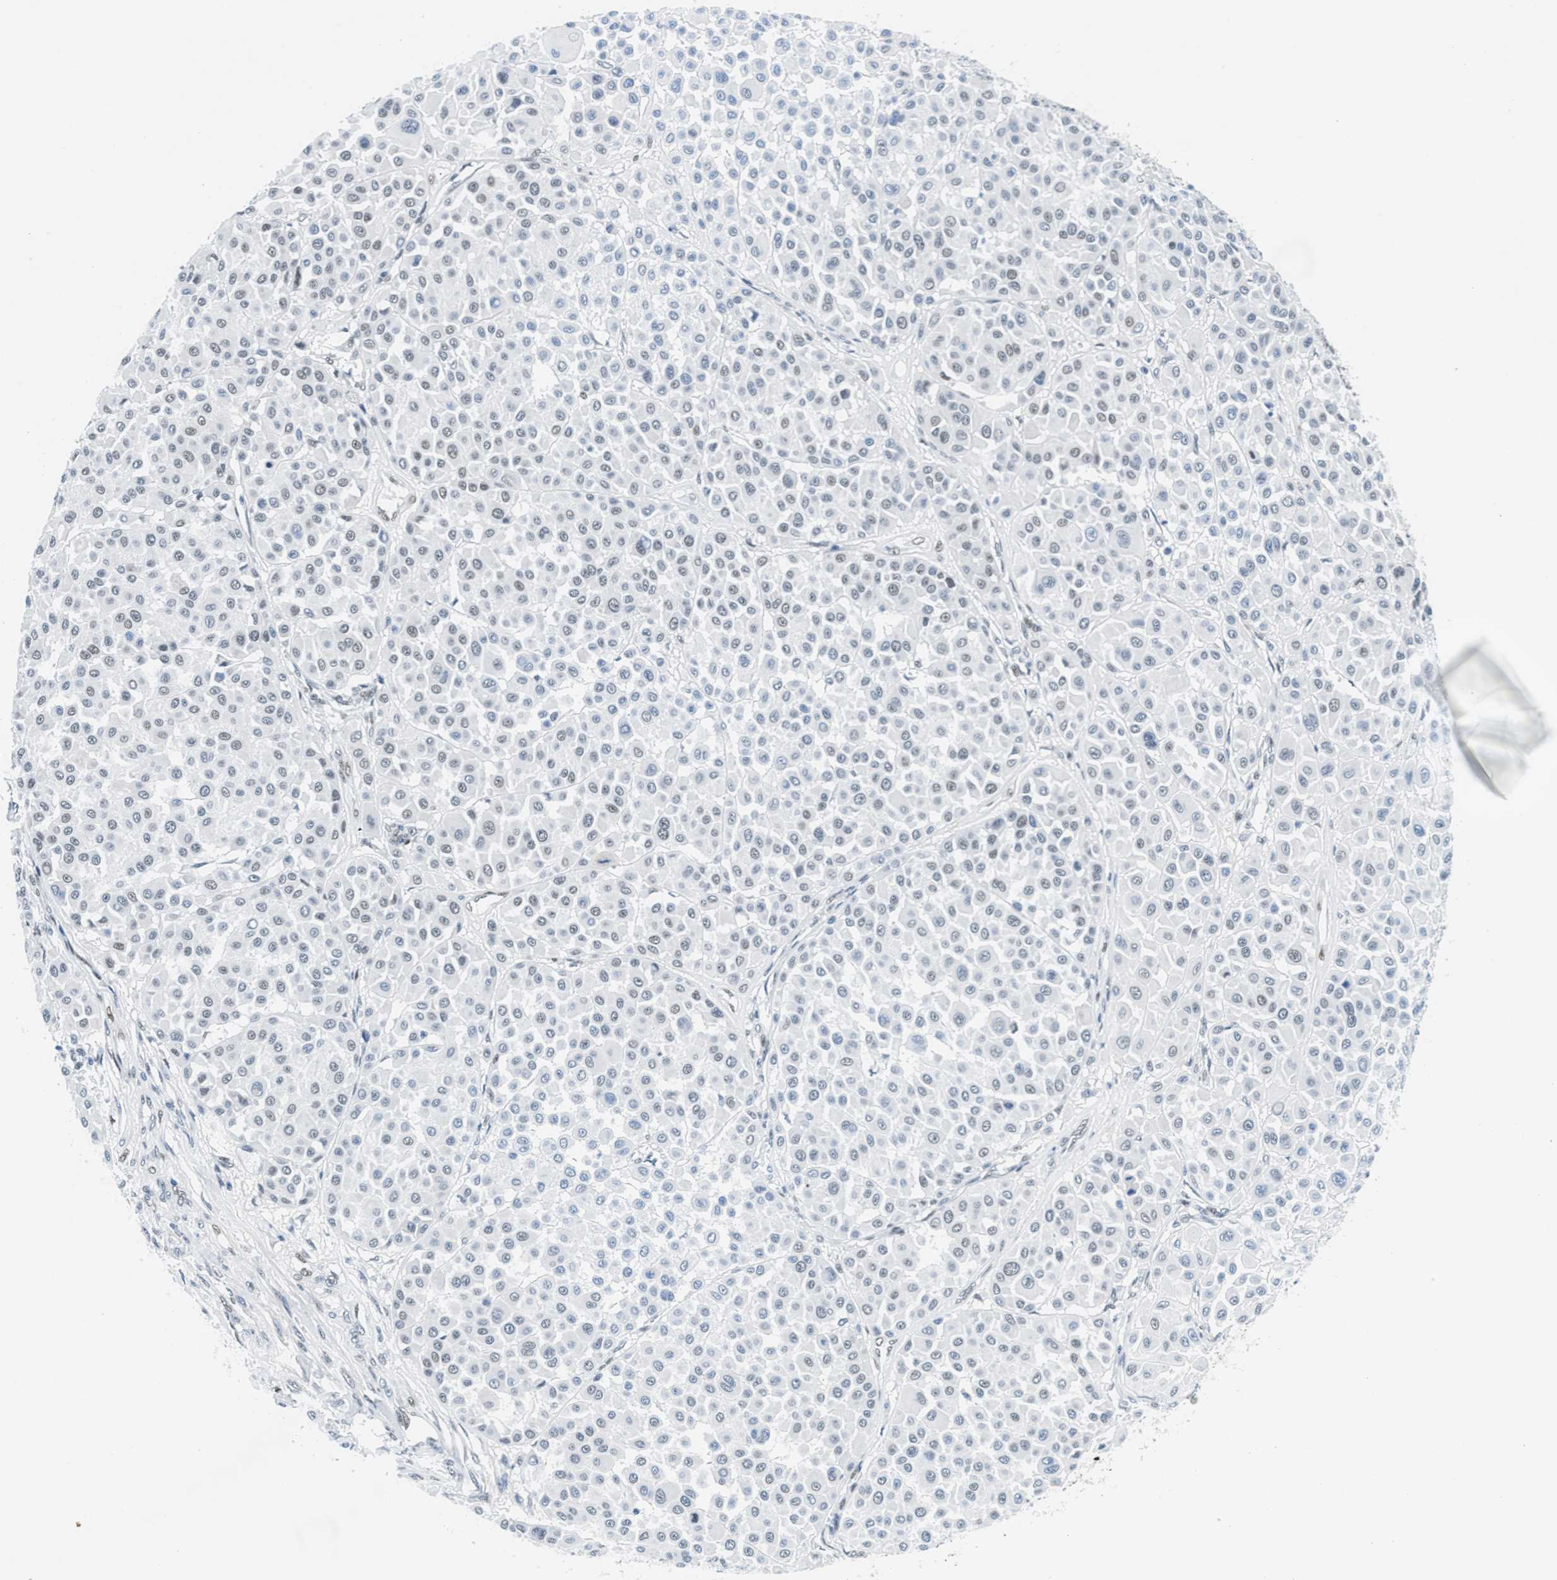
{"staining": {"intensity": "weak", "quantity": "<25%", "location": "nuclear"}, "tissue": "melanoma", "cell_type": "Tumor cells", "image_type": "cancer", "snomed": [{"axis": "morphology", "description": "Malignant melanoma, Metastatic site"}, {"axis": "topography", "description": "Soft tissue"}], "caption": "Immunohistochemistry (IHC) of malignant melanoma (metastatic site) reveals no positivity in tumor cells. (DAB (3,3'-diaminobenzidine) immunohistochemistry with hematoxylin counter stain).", "gene": "SMARCAD1", "patient": {"sex": "male", "age": 41}}